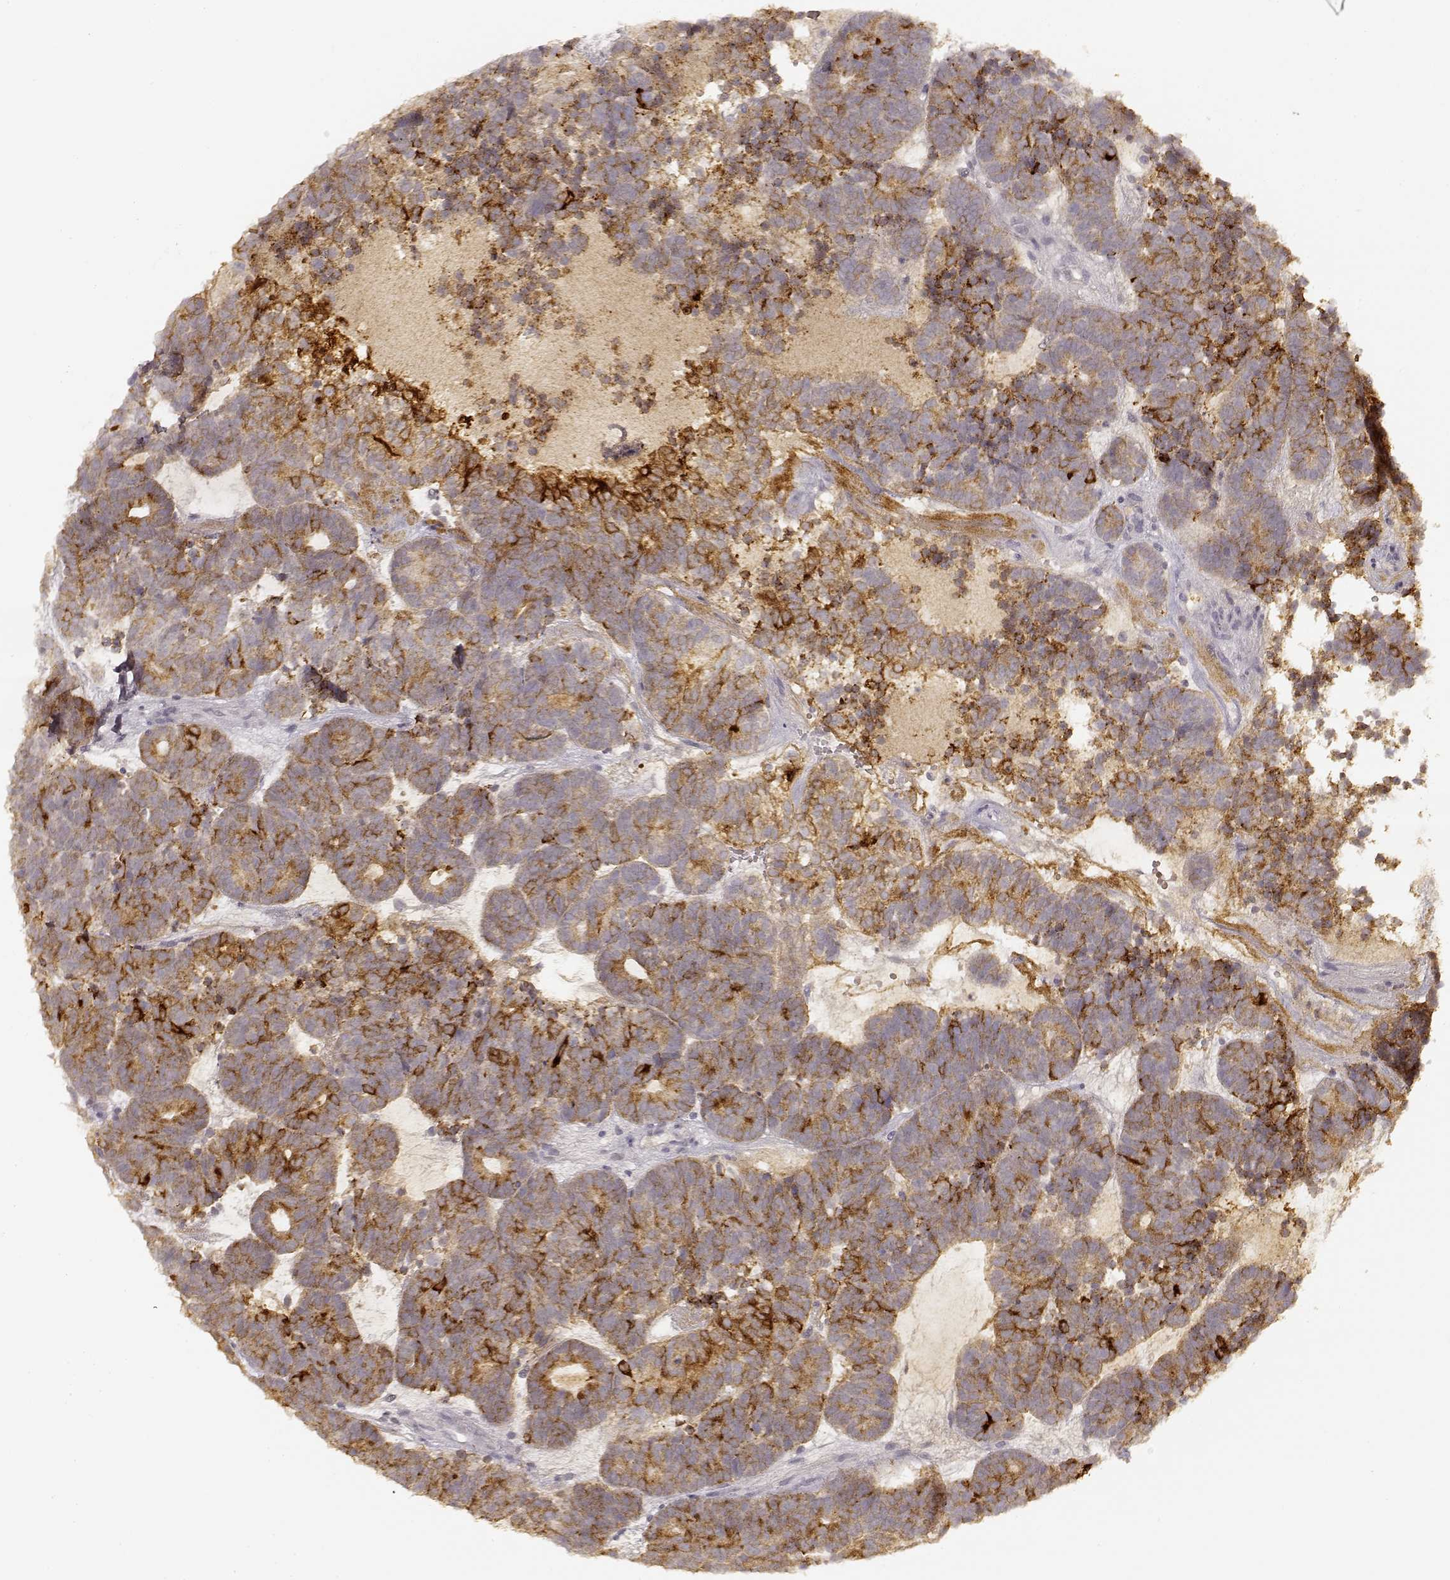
{"staining": {"intensity": "moderate", "quantity": ">75%", "location": "cytoplasmic/membranous"}, "tissue": "head and neck cancer", "cell_type": "Tumor cells", "image_type": "cancer", "snomed": [{"axis": "morphology", "description": "Adenocarcinoma, NOS"}, {"axis": "topography", "description": "Head-Neck"}], "caption": "There is medium levels of moderate cytoplasmic/membranous expression in tumor cells of head and neck cancer, as demonstrated by immunohistochemical staining (brown color).", "gene": "LAMC2", "patient": {"sex": "female", "age": 81}}